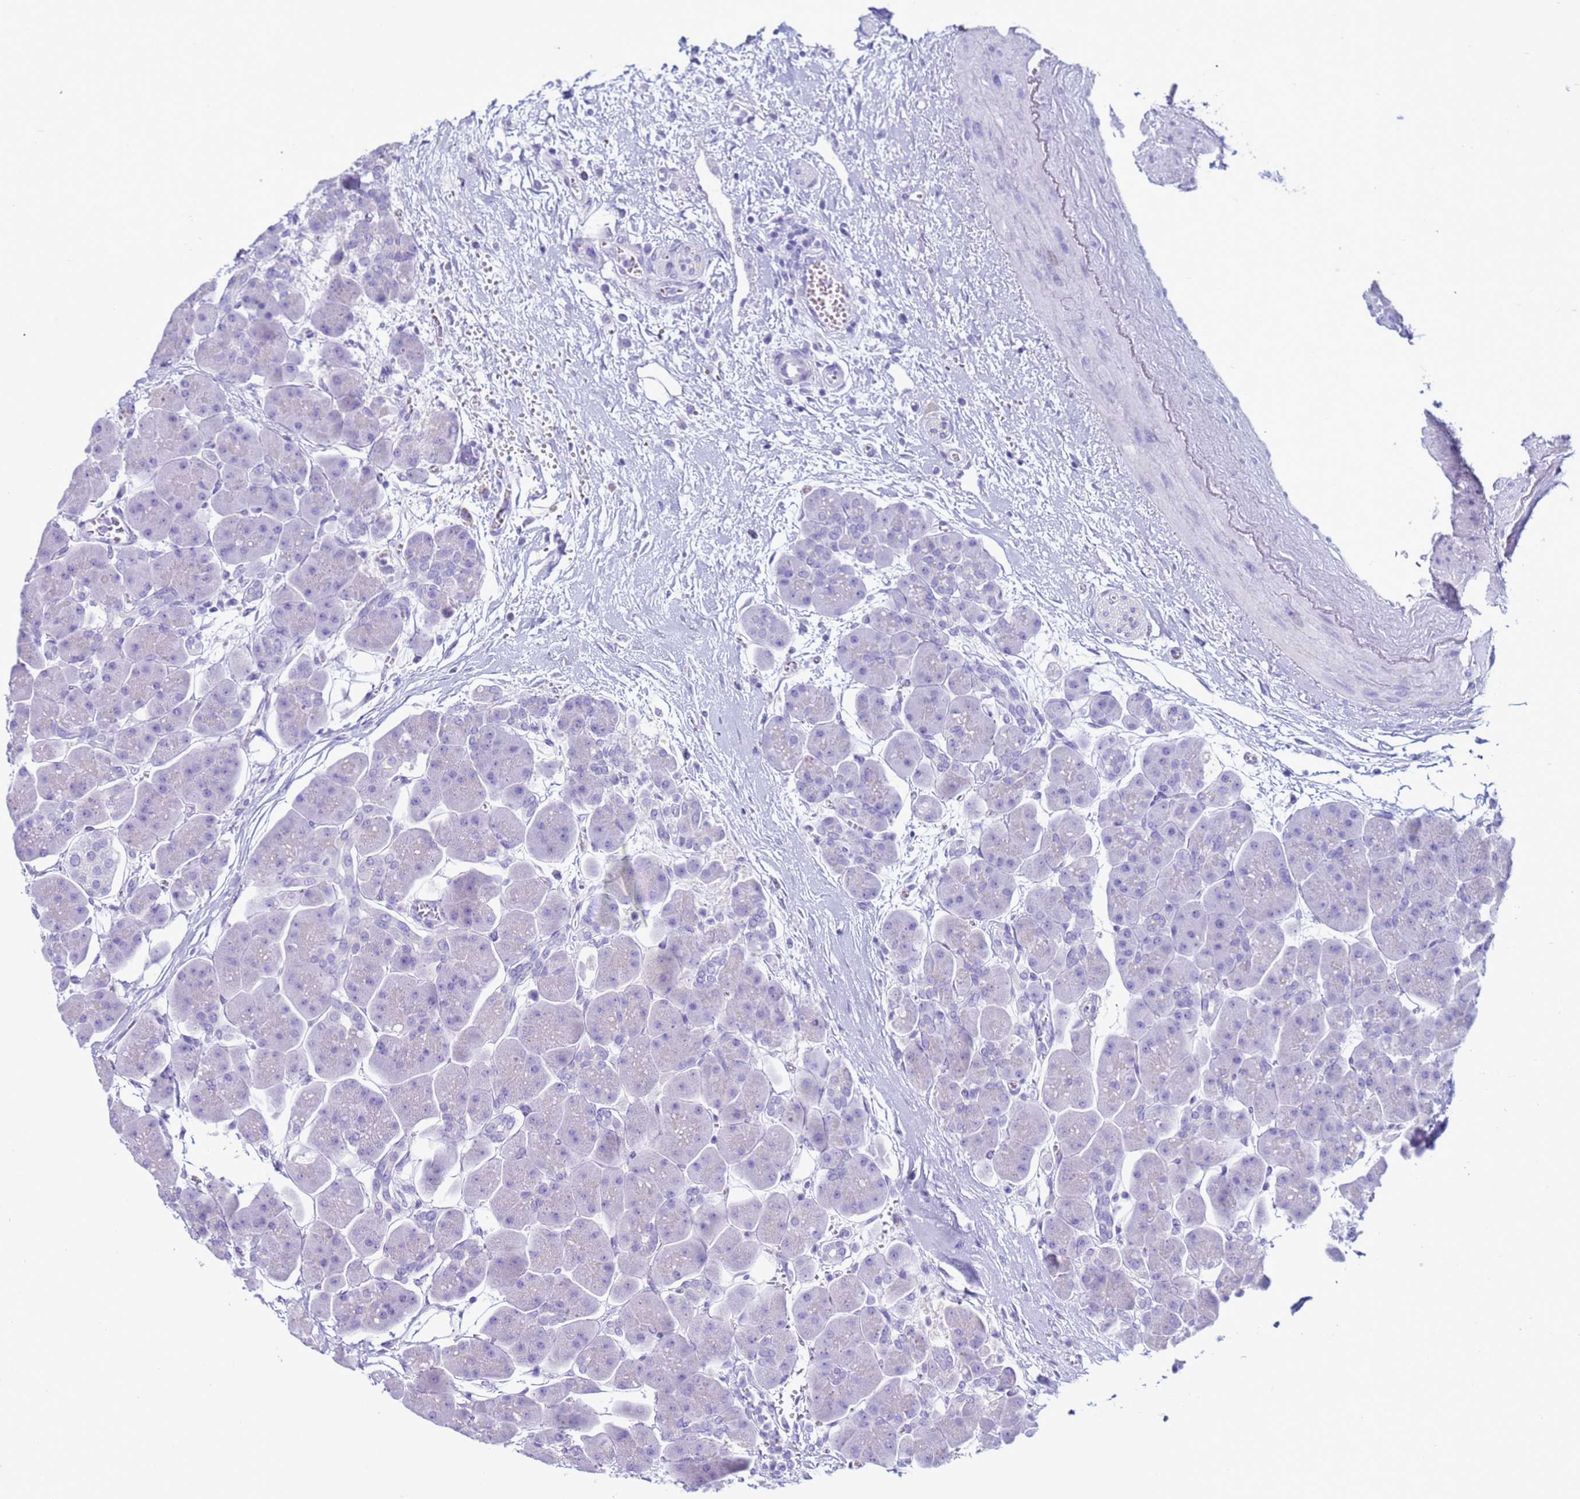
{"staining": {"intensity": "negative", "quantity": "none", "location": "none"}, "tissue": "pancreas", "cell_type": "Exocrine glandular cells", "image_type": "normal", "snomed": [{"axis": "morphology", "description": "Normal tissue, NOS"}, {"axis": "topography", "description": "Pancreas"}], "caption": "Exocrine glandular cells show no significant positivity in unremarkable pancreas. (Stains: DAB (3,3'-diaminobenzidine) immunohistochemistry (IHC) with hematoxylin counter stain, Microscopy: brightfield microscopy at high magnification).", "gene": "CST1", "patient": {"sex": "male", "age": 66}}